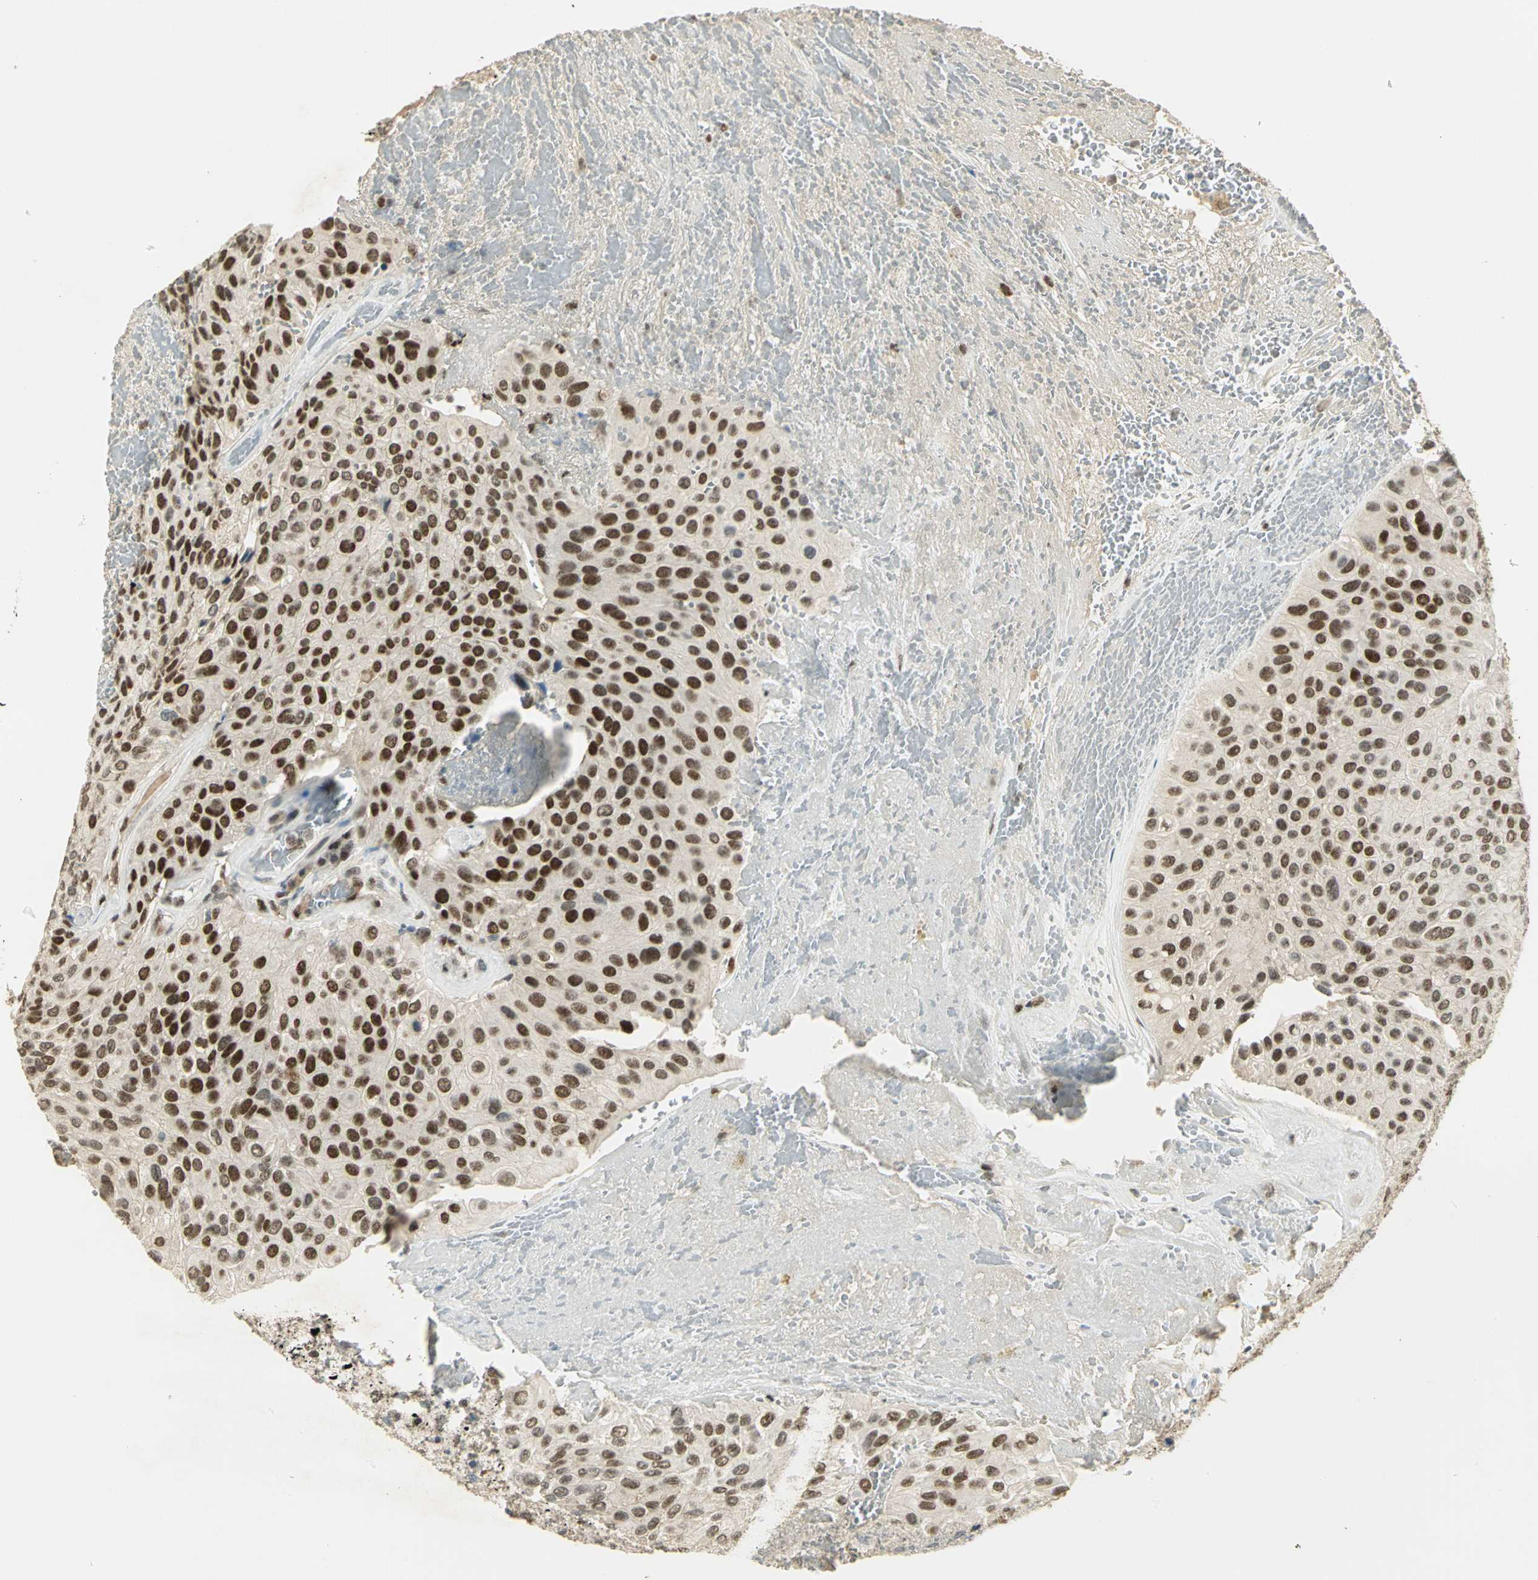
{"staining": {"intensity": "strong", "quantity": ">75%", "location": "nuclear"}, "tissue": "urothelial cancer", "cell_type": "Tumor cells", "image_type": "cancer", "snomed": [{"axis": "morphology", "description": "Urothelial carcinoma, High grade"}, {"axis": "topography", "description": "Urinary bladder"}], "caption": "Protein positivity by immunohistochemistry demonstrates strong nuclear positivity in approximately >75% of tumor cells in urothelial cancer.", "gene": "AK6", "patient": {"sex": "male", "age": 66}}